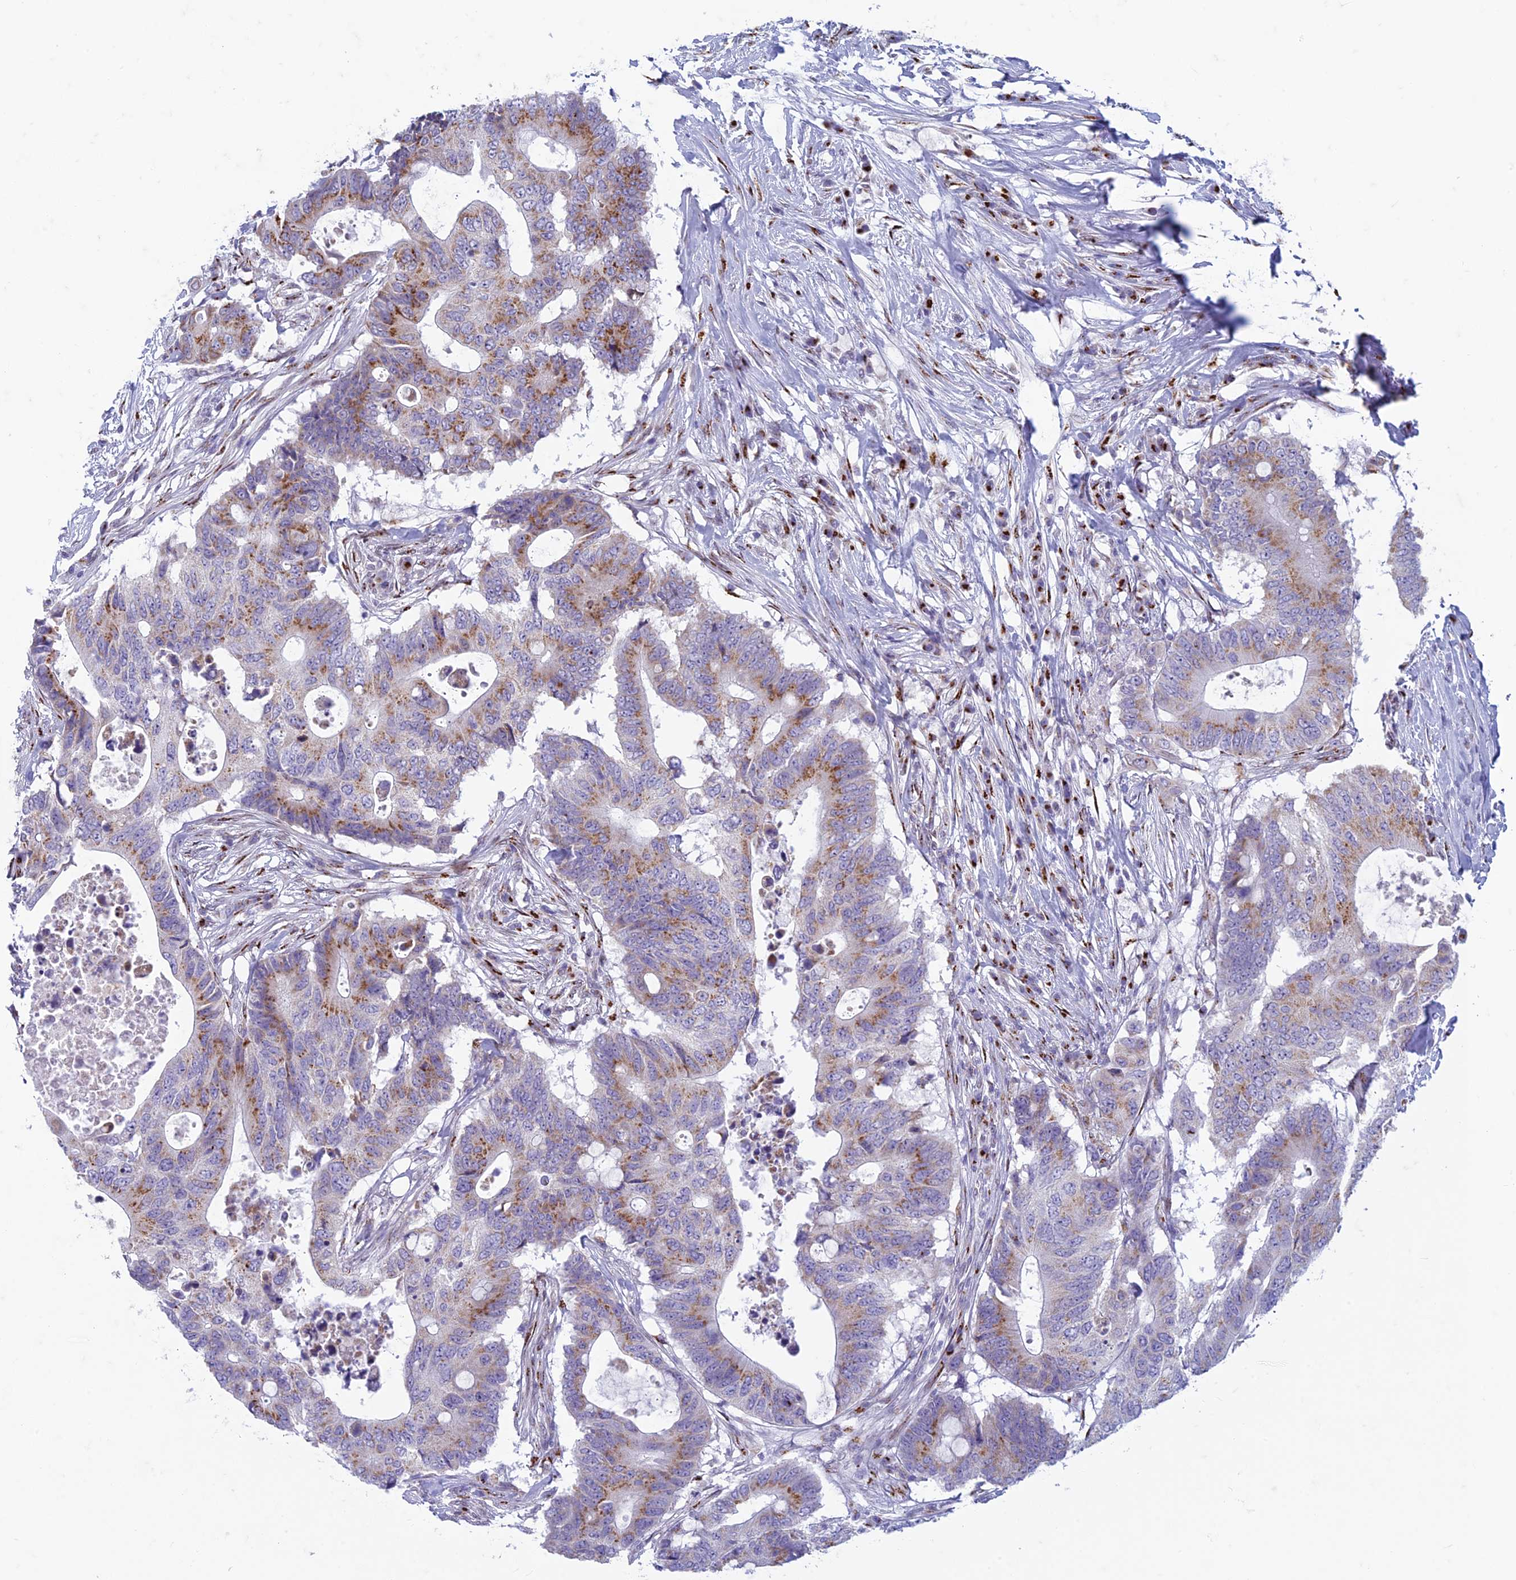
{"staining": {"intensity": "moderate", "quantity": "25%-75%", "location": "cytoplasmic/membranous"}, "tissue": "colorectal cancer", "cell_type": "Tumor cells", "image_type": "cancer", "snomed": [{"axis": "morphology", "description": "Adenocarcinoma, NOS"}, {"axis": "topography", "description": "Colon"}], "caption": "Colorectal cancer (adenocarcinoma) stained with immunohistochemistry (IHC) exhibits moderate cytoplasmic/membranous staining in about 25%-75% of tumor cells.", "gene": "FAM3C", "patient": {"sex": "male", "age": 71}}